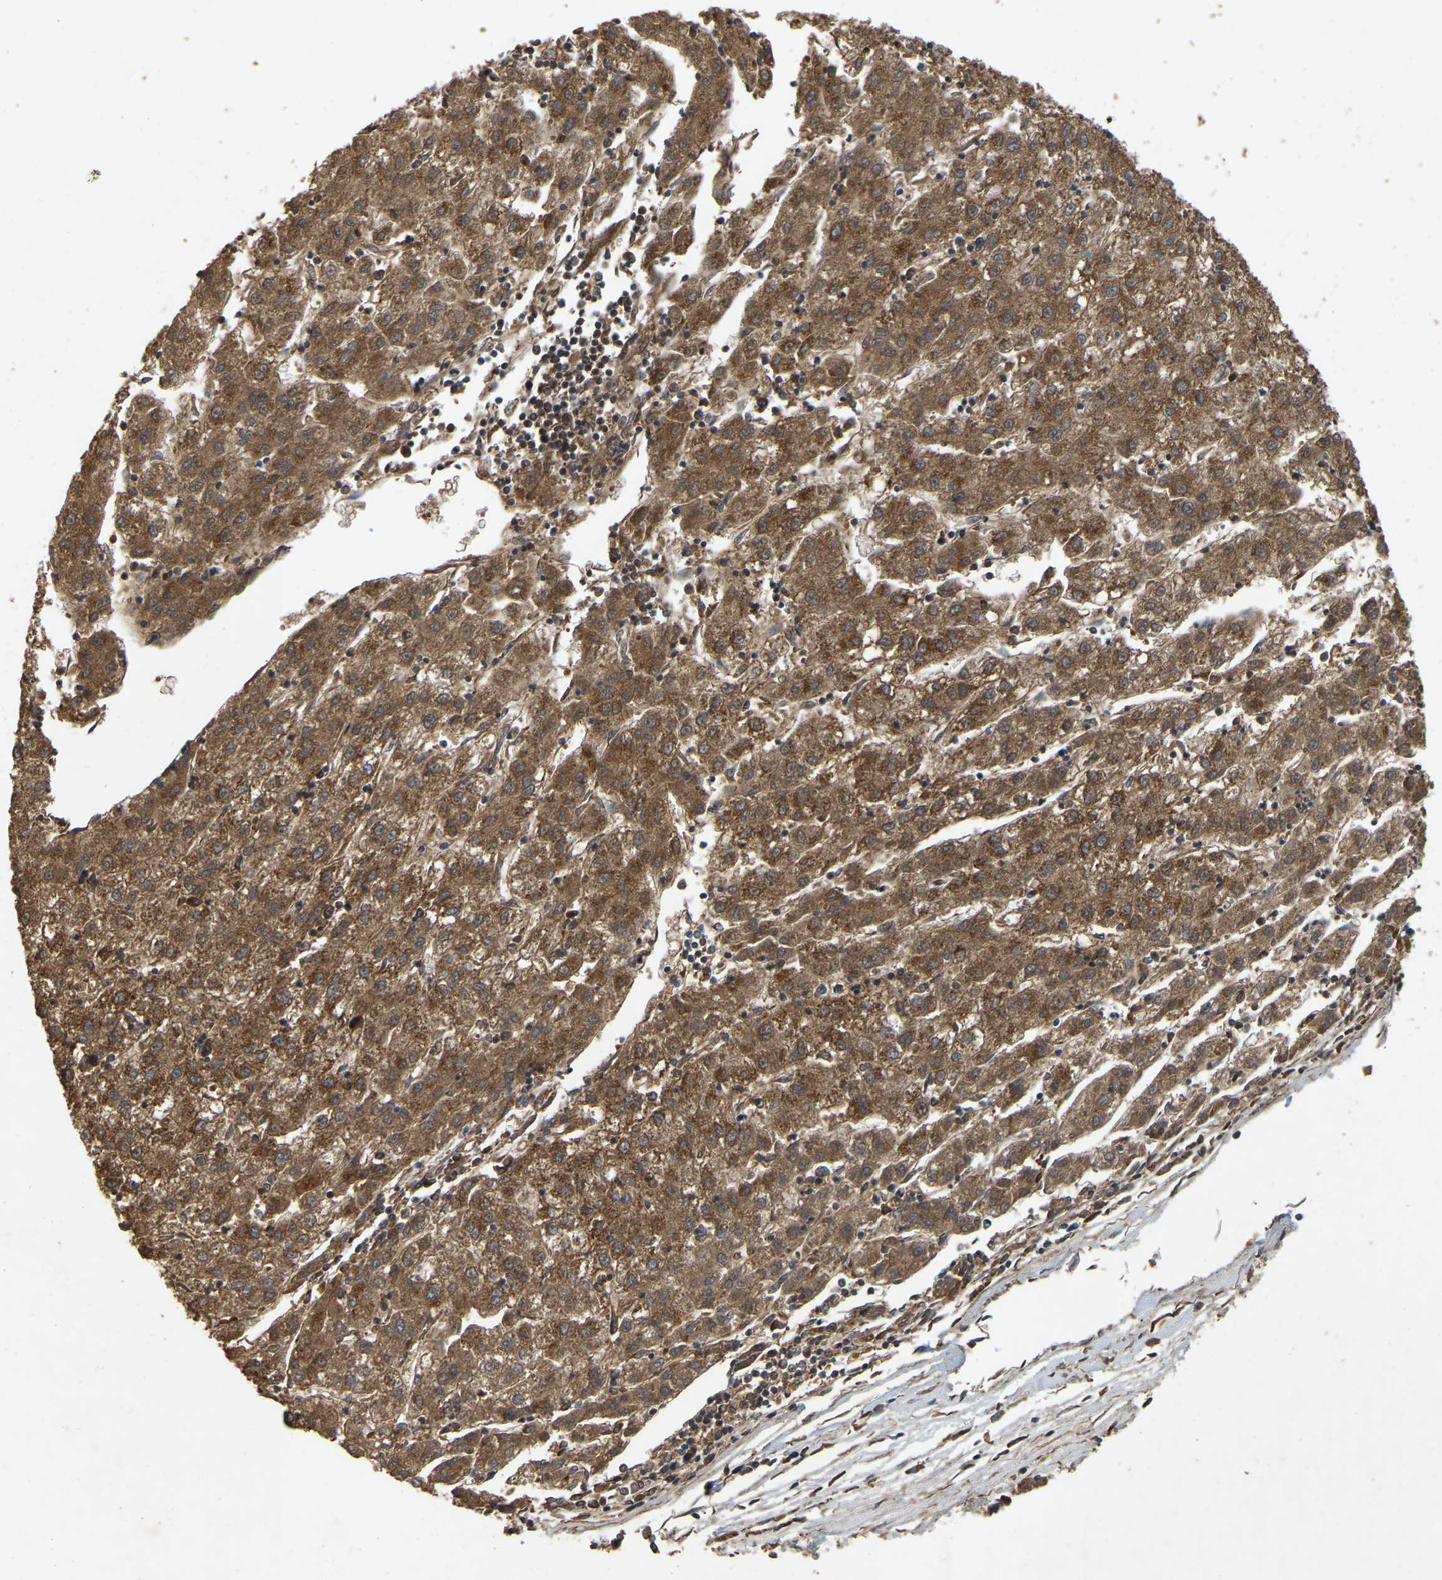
{"staining": {"intensity": "strong", "quantity": ">75%", "location": "cytoplasmic/membranous"}, "tissue": "liver cancer", "cell_type": "Tumor cells", "image_type": "cancer", "snomed": [{"axis": "morphology", "description": "Carcinoma, Hepatocellular, NOS"}, {"axis": "topography", "description": "Liver"}], "caption": "Brown immunohistochemical staining in liver hepatocellular carcinoma demonstrates strong cytoplasmic/membranous expression in about >75% of tumor cells. The protein of interest is stained brown, and the nuclei are stained in blue (DAB IHC with brightfield microscopy, high magnification).", "gene": "SAMD9L", "patient": {"sex": "male", "age": 72}}